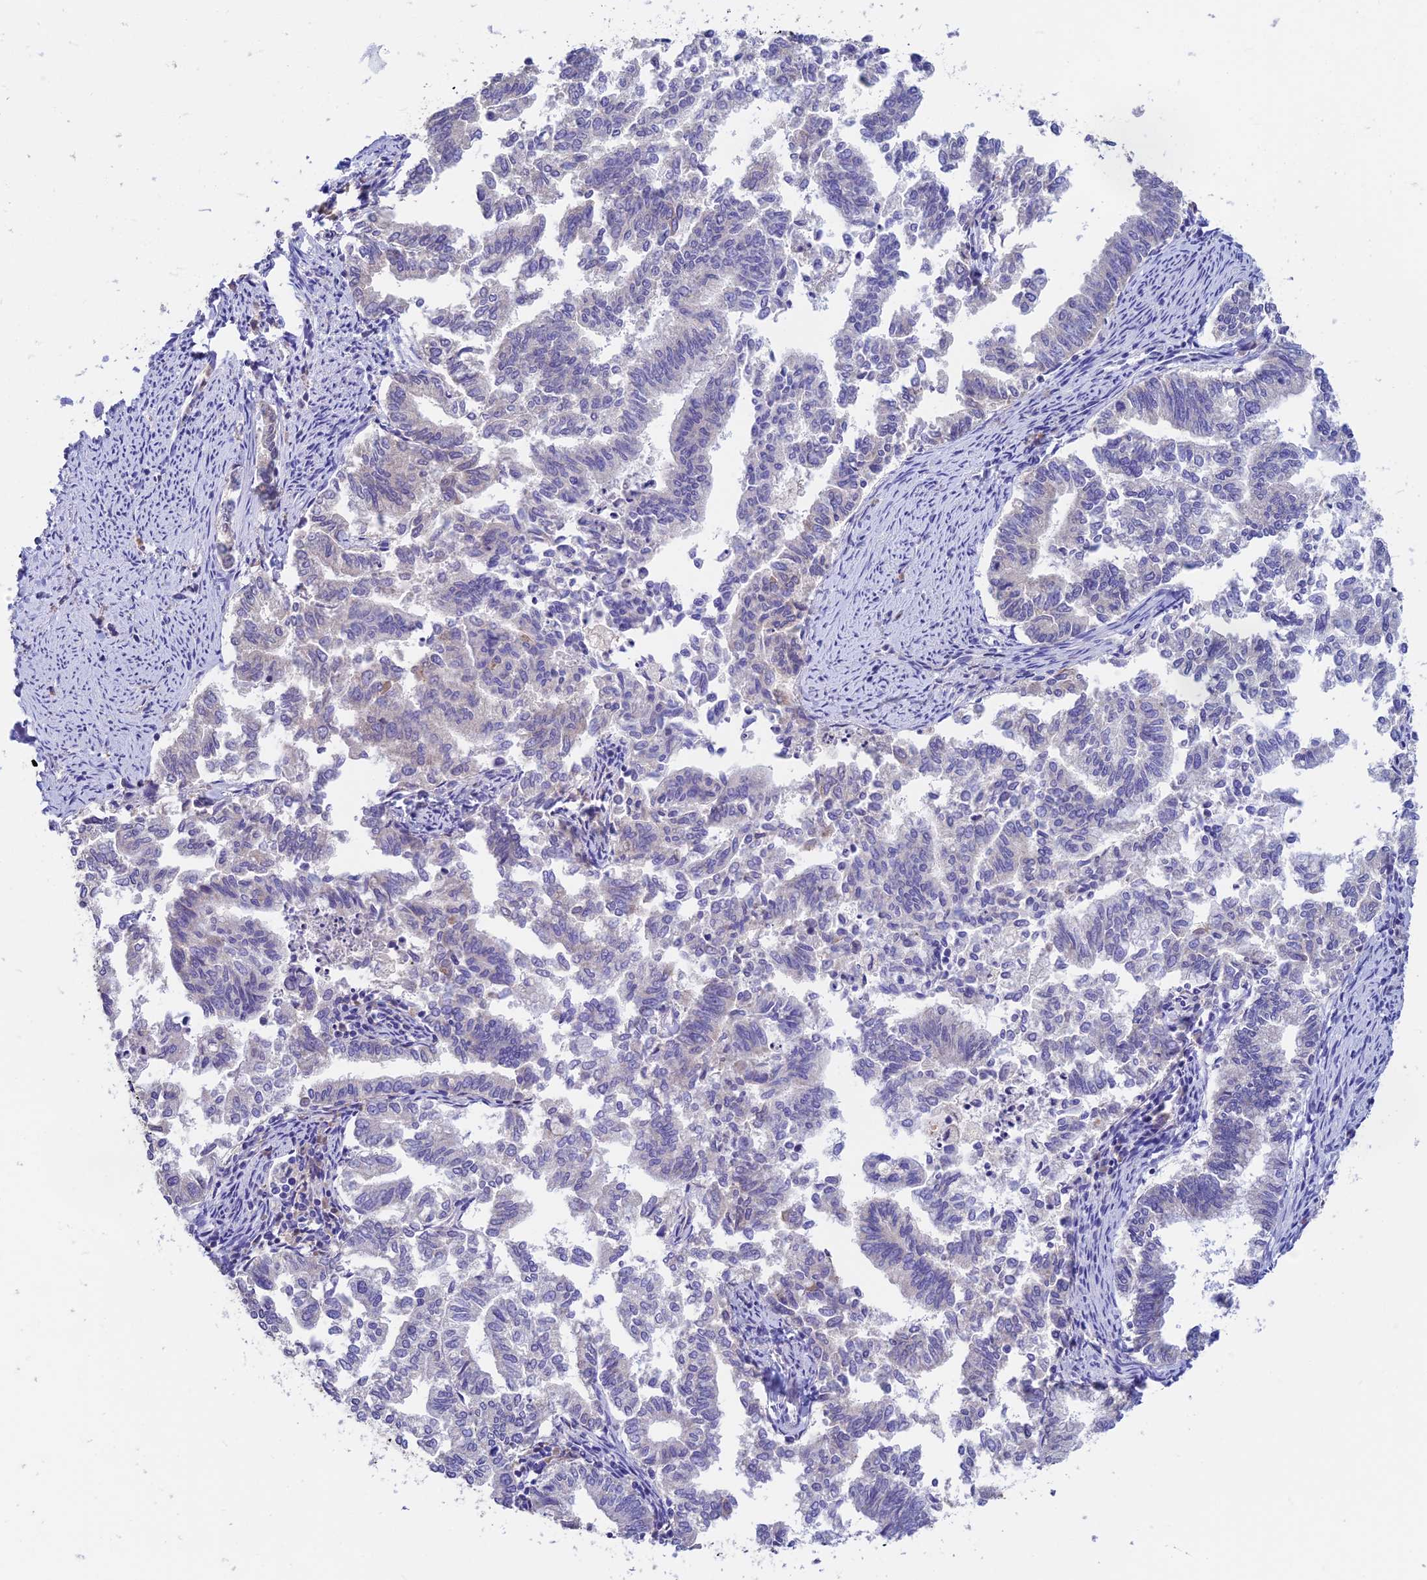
{"staining": {"intensity": "negative", "quantity": "none", "location": "none"}, "tissue": "endometrial cancer", "cell_type": "Tumor cells", "image_type": "cancer", "snomed": [{"axis": "morphology", "description": "Adenocarcinoma, NOS"}, {"axis": "topography", "description": "Endometrium"}], "caption": "DAB immunohistochemical staining of human endometrial adenocarcinoma shows no significant positivity in tumor cells.", "gene": "EMC3", "patient": {"sex": "female", "age": 79}}